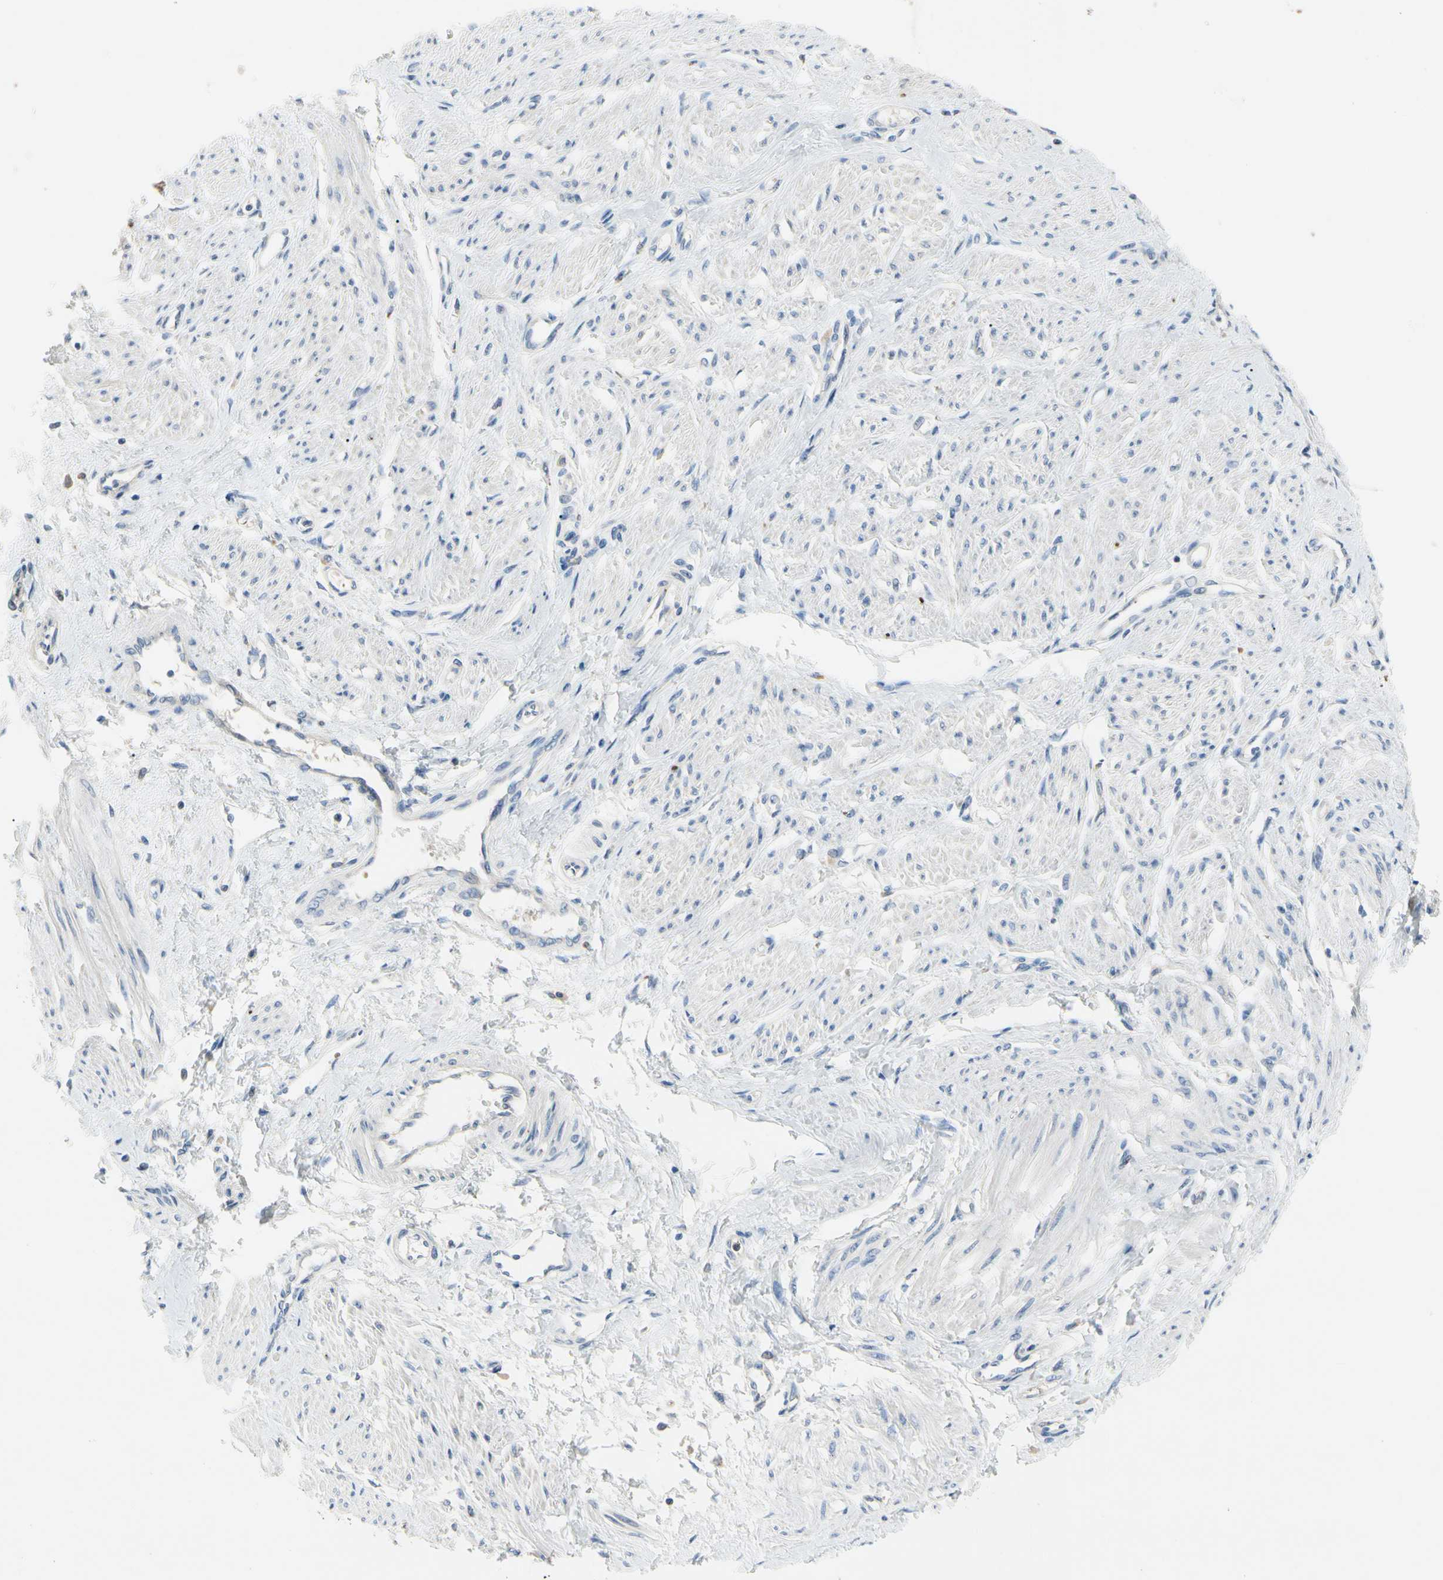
{"staining": {"intensity": "negative", "quantity": "none", "location": "none"}, "tissue": "smooth muscle", "cell_type": "Smooth muscle cells", "image_type": "normal", "snomed": [{"axis": "morphology", "description": "Normal tissue, NOS"}, {"axis": "topography", "description": "Smooth muscle"}, {"axis": "topography", "description": "Uterus"}], "caption": "Smooth muscle cells show no significant expression in unremarkable smooth muscle. Nuclei are stained in blue.", "gene": "RETSAT", "patient": {"sex": "female", "age": 39}}